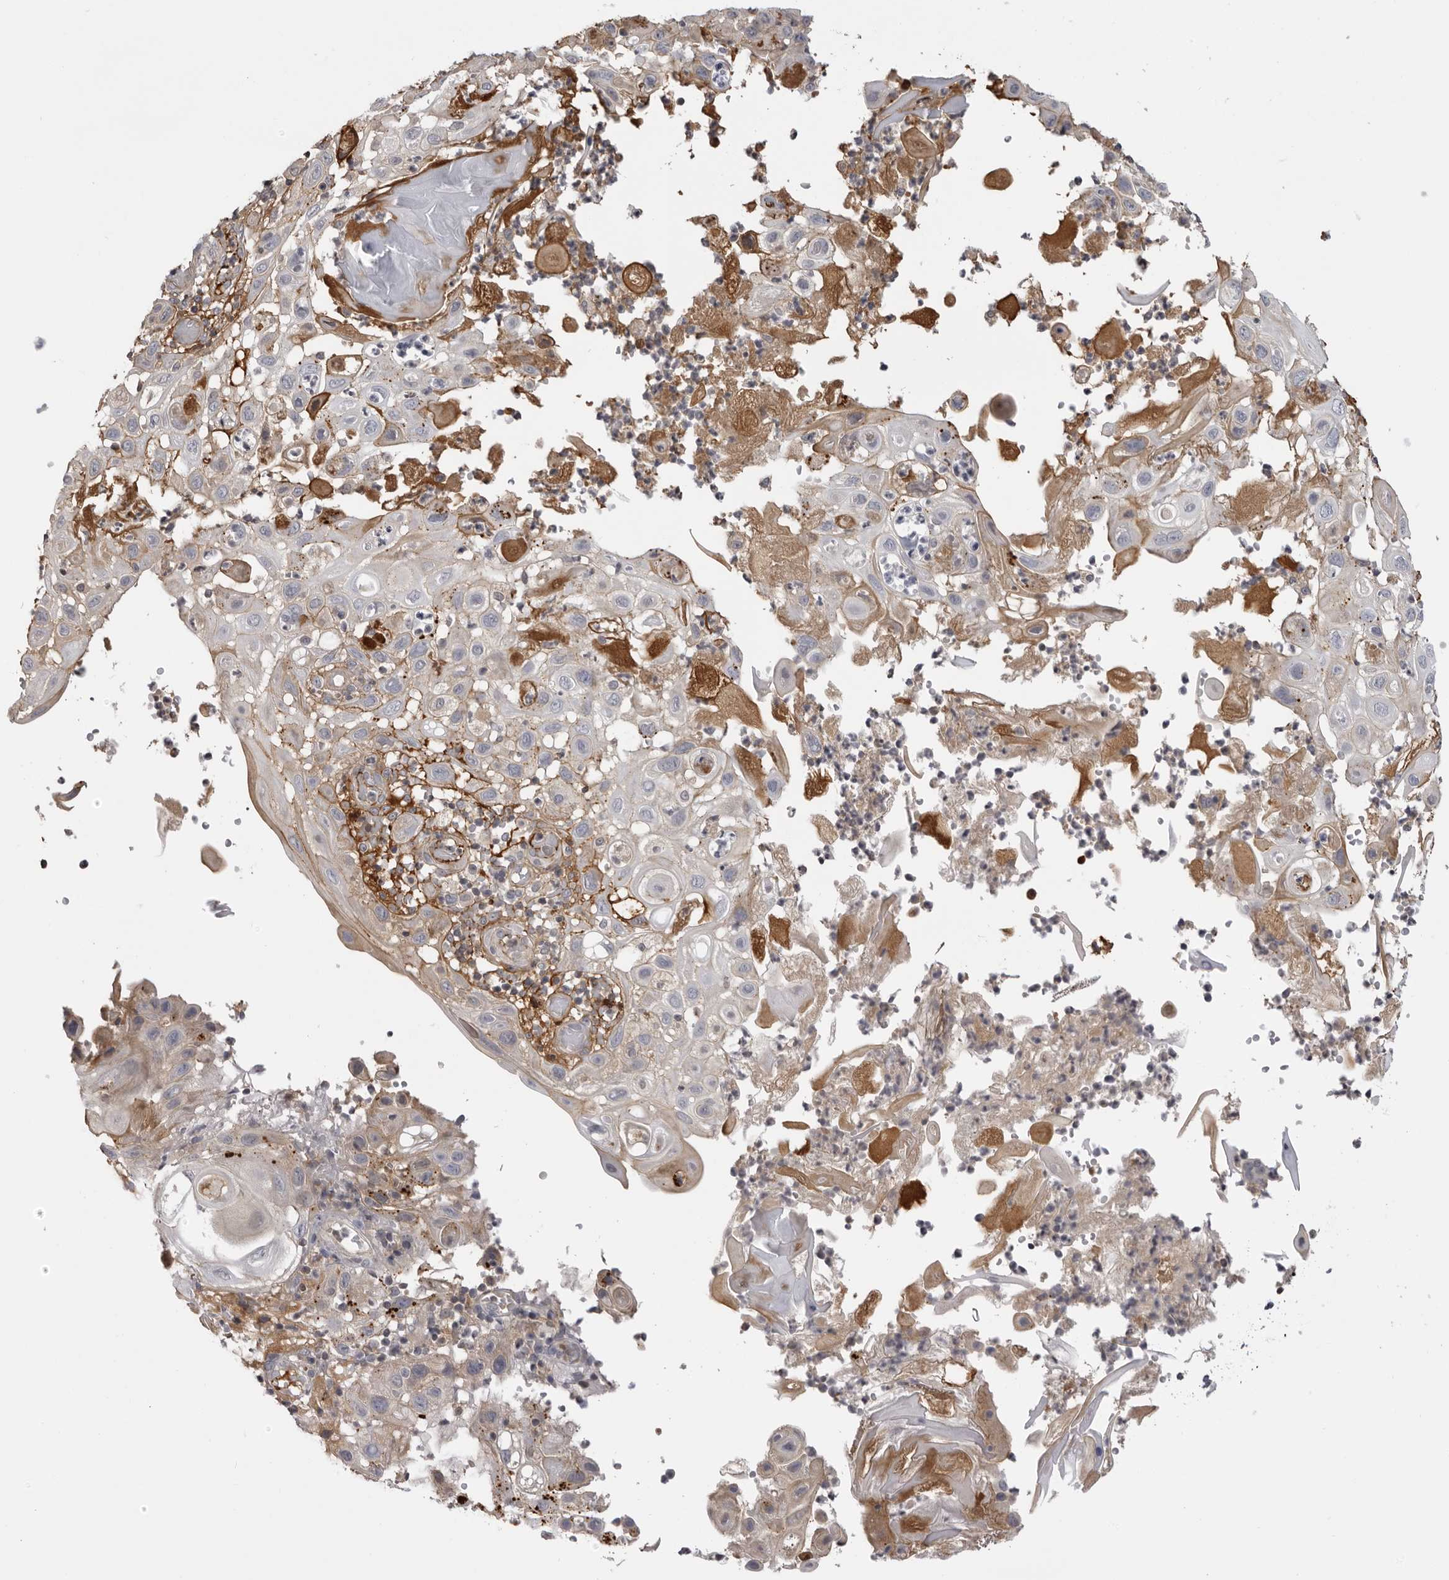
{"staining": {"intensity": "moderate", "quantity": "<25%", "location": "cytoplasmic/membranous"}, "tissue": "skin cancer", "cell_type": "Tumor cells", "image_type": "cancer", "snomed": [{"axis": "morphology", "description": "Normal tissue, NOS"}, {"axis": "morphology", "description": "Squamous cell carcinoma, NOS"}, {"axis": "topography", "description": "Skin"}], "caption": "Moderate cytoplasmic/membranous expression is present in about <25% of tumor cells in skin squamous cell carcinoma.", "gene": "PLEKHF2", "patient": {"sex": "female", "age": 96}}